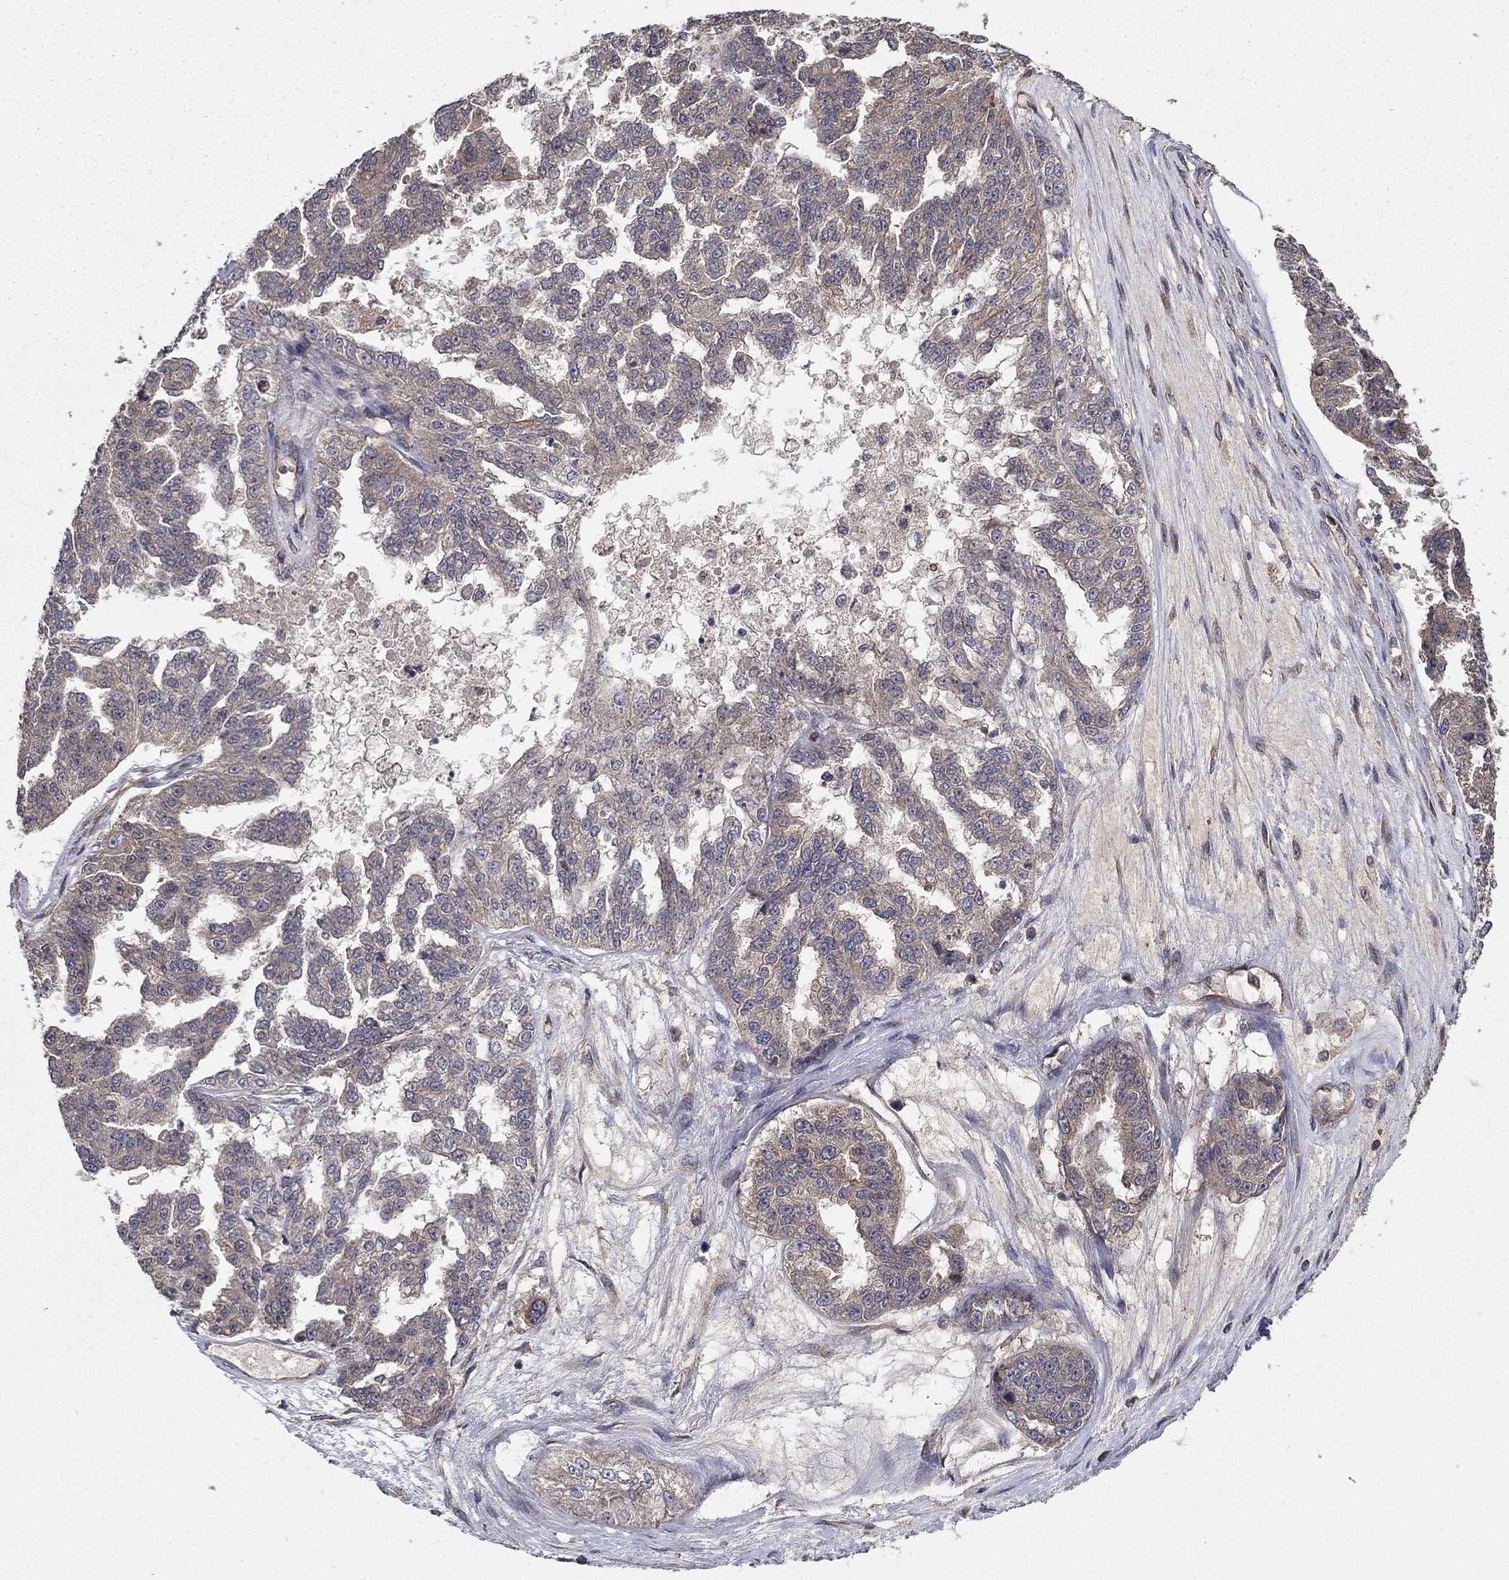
{"staining": {"intensity": "weak", "quantity": "25%-75%", "location": "cytoplasmic/membranous"}, "tissue": "ovarian cancer", "cell_type": "Tumor cells", "image_type": "cancer", "snomed": [{"axis": "morphology", "description": "Cystadenocarcinoma, serous, NOS"}, {"axis": "topography", "description": "Ovary"}], "caption": "Immunohistochemistry micrograph of neoplastic tissue: human ovarian cancer stained using immunohistochemistry exhibits low levels of weak protein expression localized specifically in the cytoplasmic/membranous of tumor cells, appearing as a cytoplasmic/membranous brown color.", "gene": "BMERB1", "patient": {"sex": "female", "age": 58}}